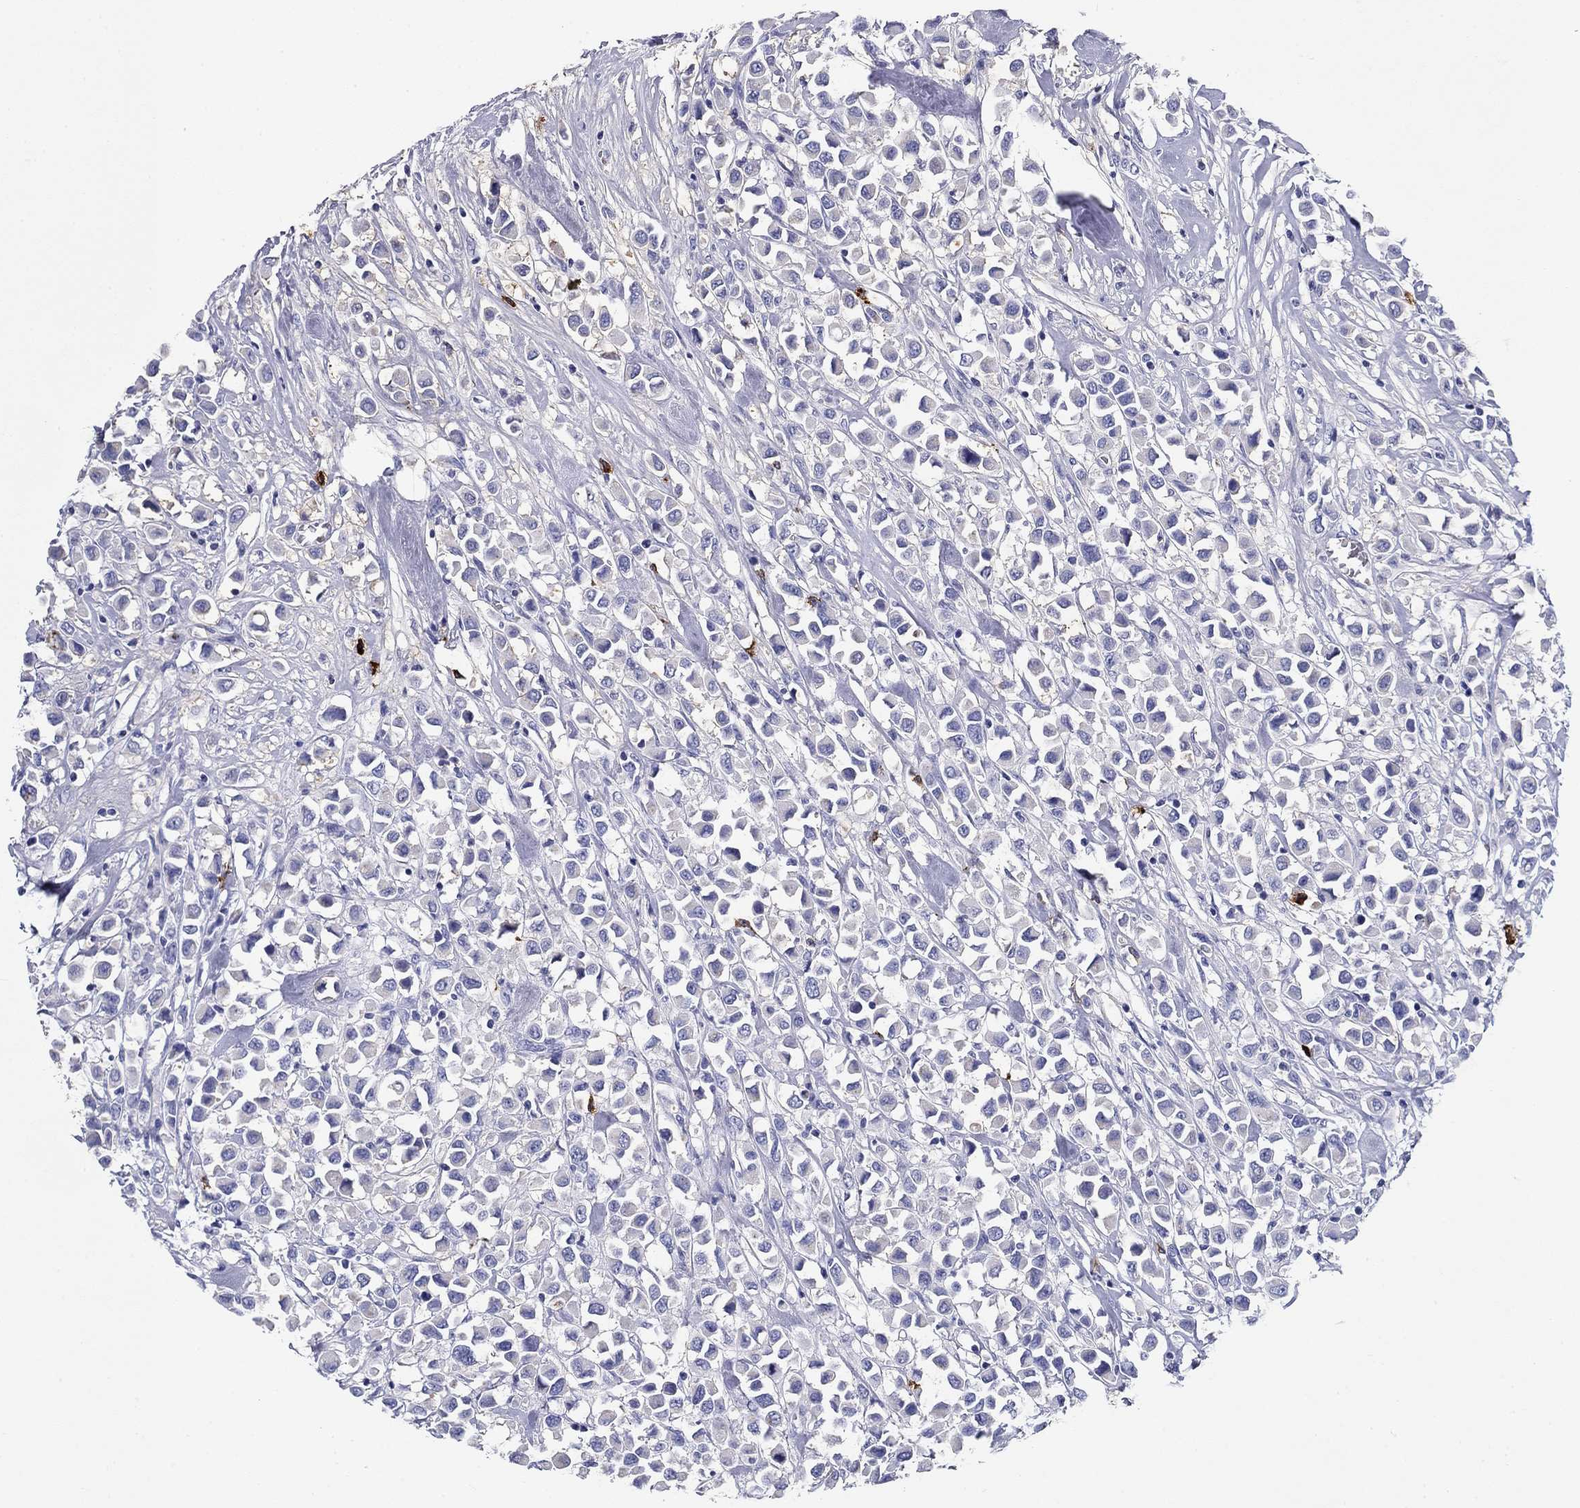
{"staining": {"intensity": "negative", "quantity": "none", "location": "none"}, "tissue": "breast cancer", "cell_type": "Tumor cells", "image_type": "cancer", "snomed": [{"axis": "morphology", "description": "Duct carcinoma"}, {"axis": "topography", "description": "Breast"}], "caption": "Immunohistochemical staining of breast cancer (infiltrating ductal carcinoma) shows no significant positivity in tumor cells.", "gene": "CD40LG", "patient": {"sex": "female", "age": 61}}